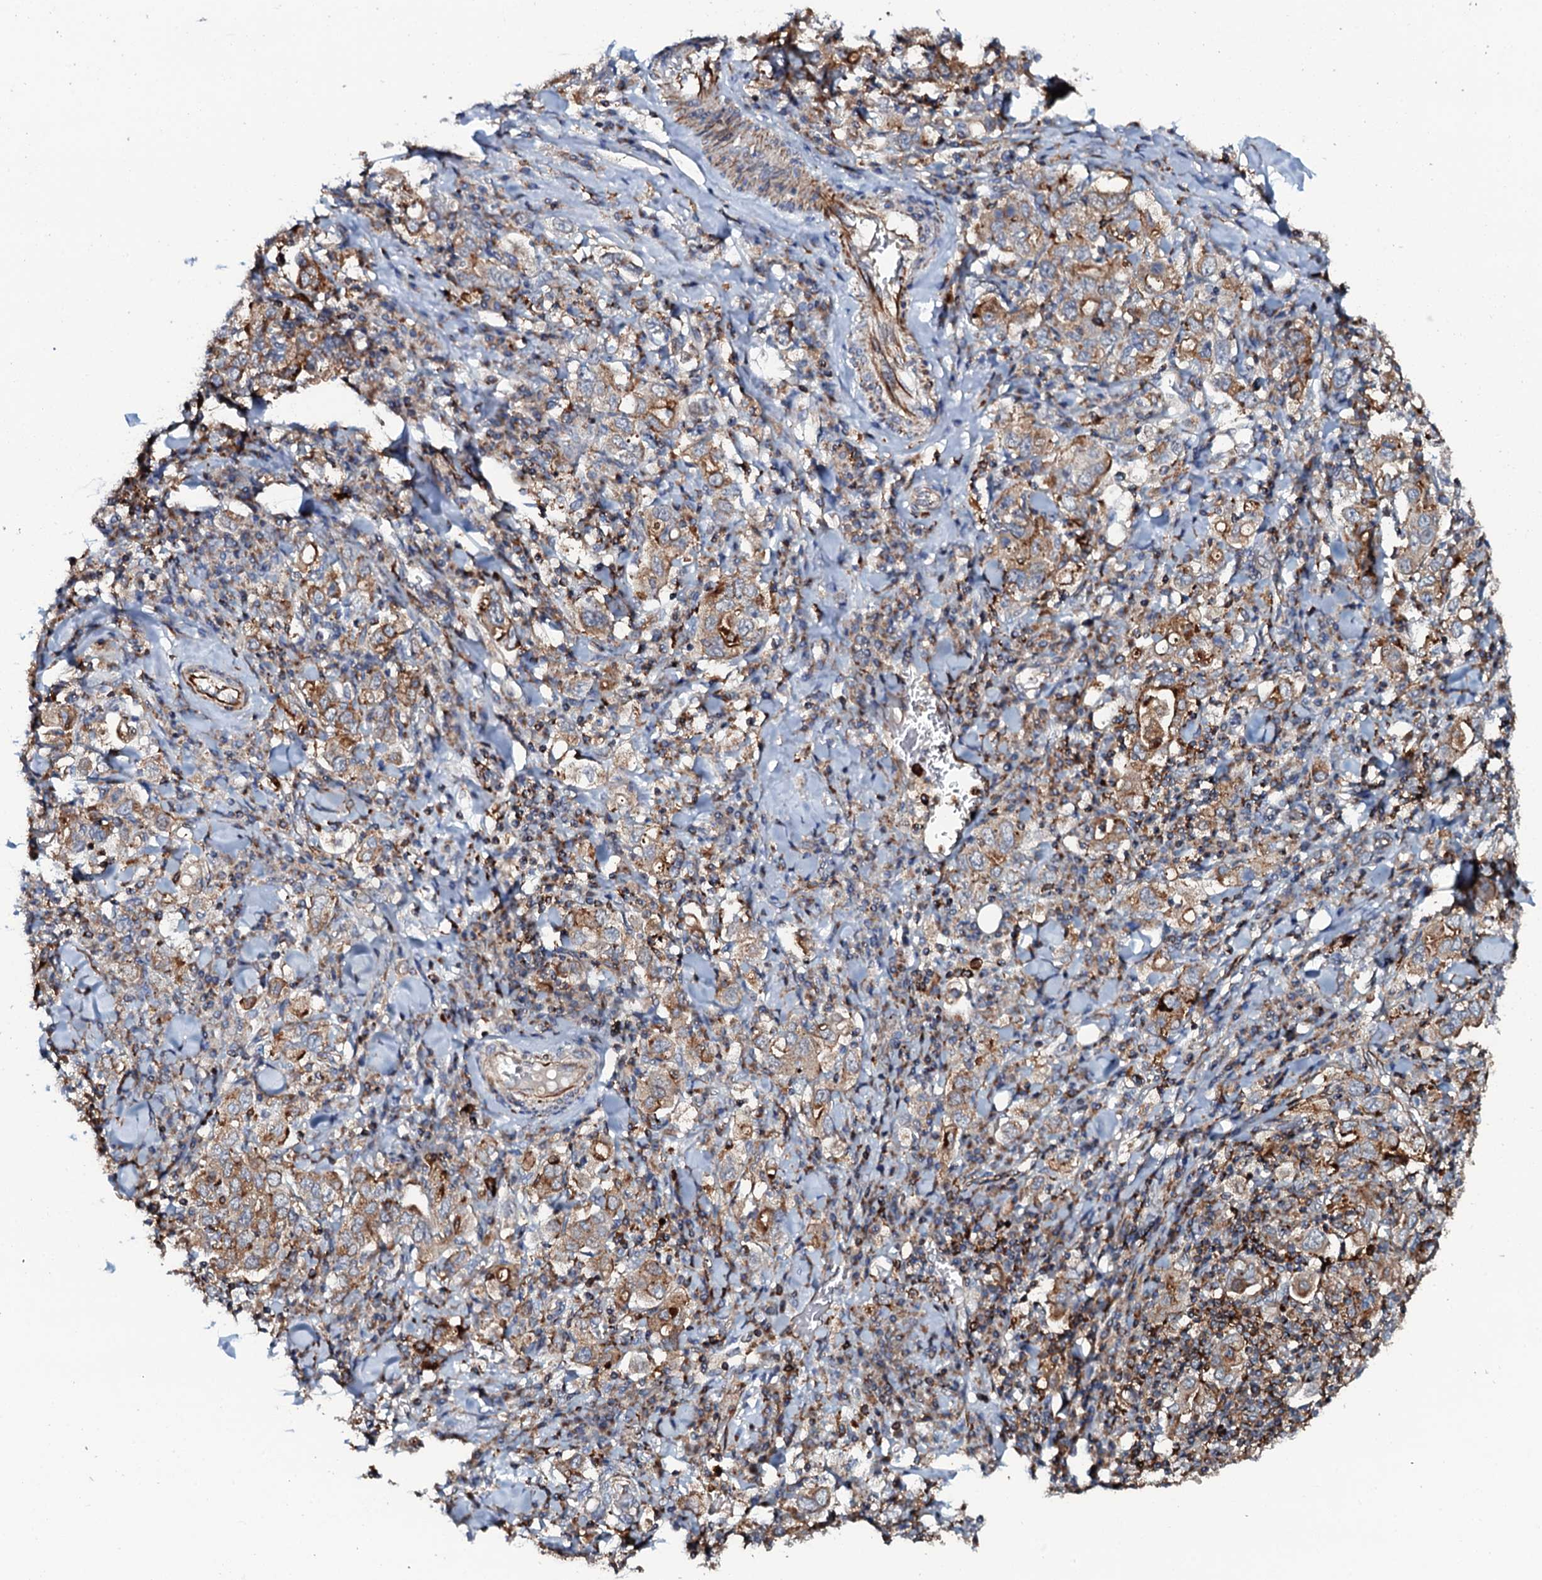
{"staining": {"intensity": "moderate", "quantity": ">75%", "location": "cytoplasmic/membranous"}, "tissue": "stomach cancer", "cell_type": "Tumor cells", "image_type": "cancer", "snomed": [{"axis": "morphology", "description": "Adenocarcinoma, NOS"}, {"axis": "topography", "description": "Stomach, upper"}], "caption": "This photomicrograph exhibits immunohistochemistry staining of stomach cancer (adenocarcinoma), with medium moderate cytoplasmic/membranous positivity in about >75% of tumor cells.", "gene": "VAMP8", "patient": {"sex": "male", "age": 62}}